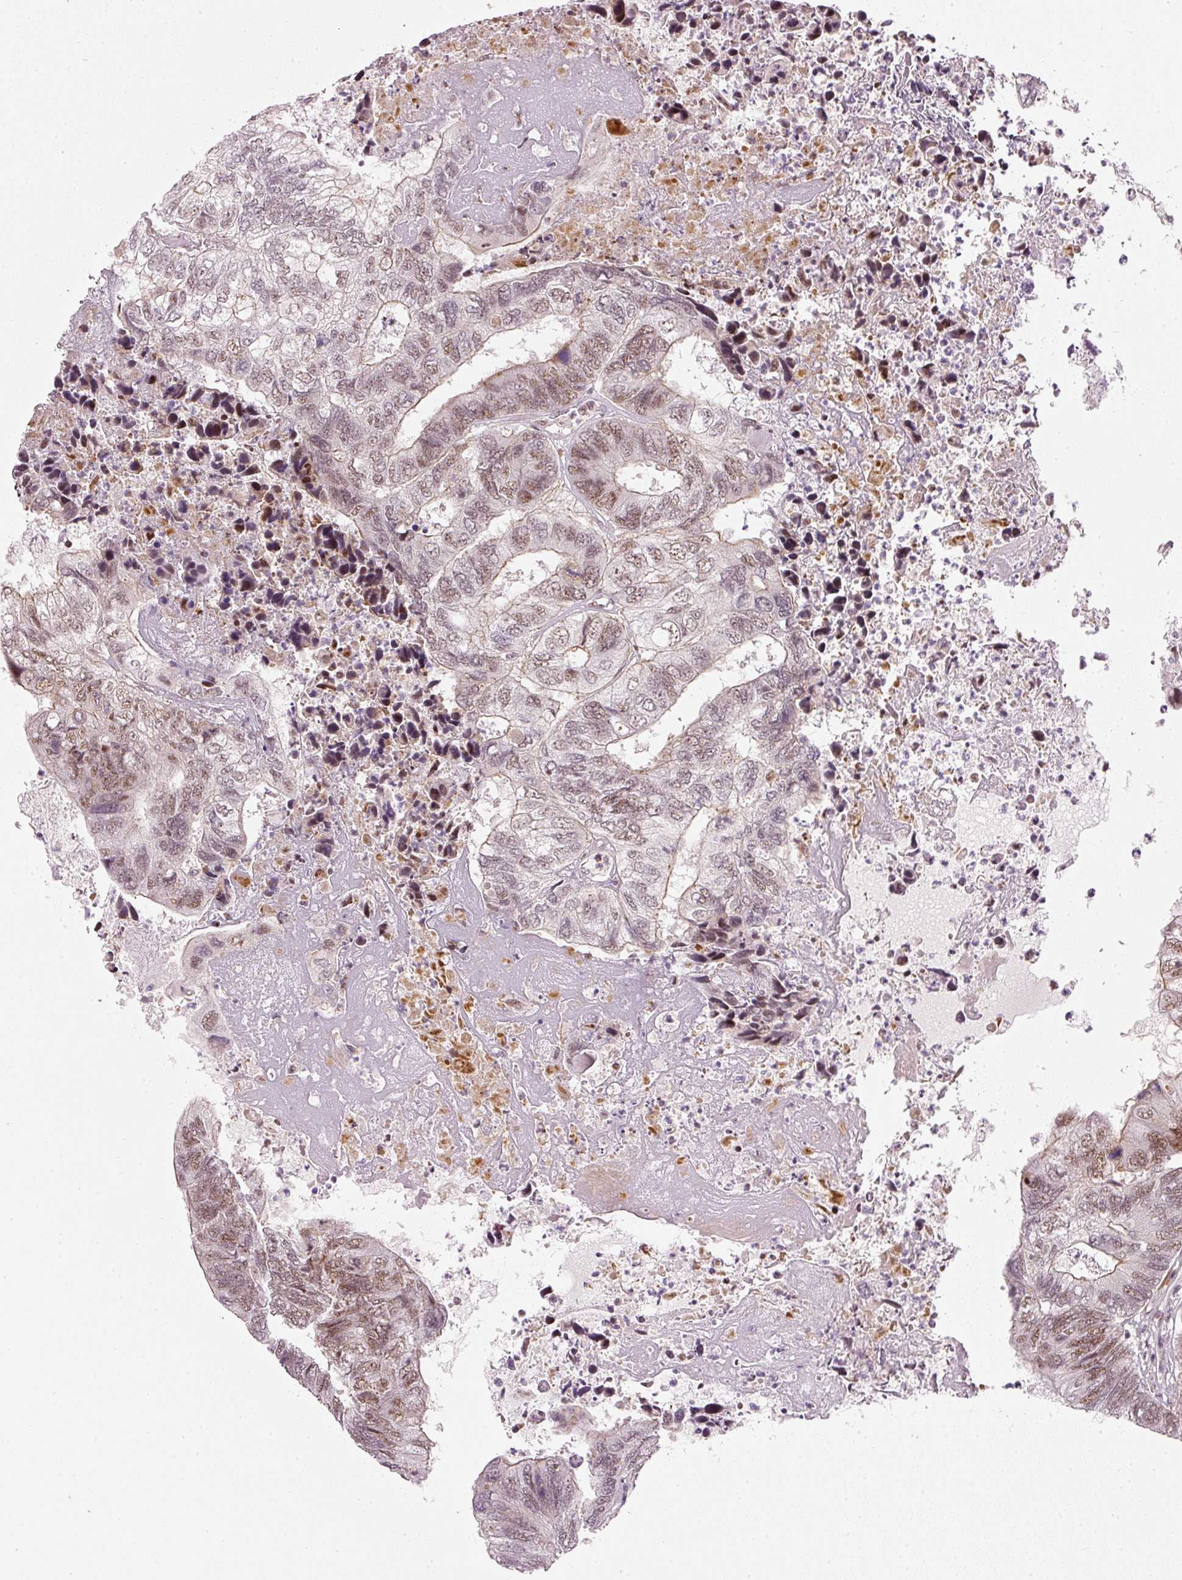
{"staining": {"intensity": "moderate", "quantity": ">75%", "location": "nuclear"}, "tissue": "colorectal cancer", "cell_type": "Tumor cells", "image_type": "cancer", "snomed": [{"axis": "morphology", "description": "Adenocarcinoma, NOS"}, {"axis": "topography", "description": "Colon"}], "caption": "This image reveals immunohistochemistry staining of human colorectal adenocarcinoma, with medium moderate nuclear expression in approximately >75% of tumor cells.", "gene": "THOC6", "patient": {"sex": "female", "age": 67}}